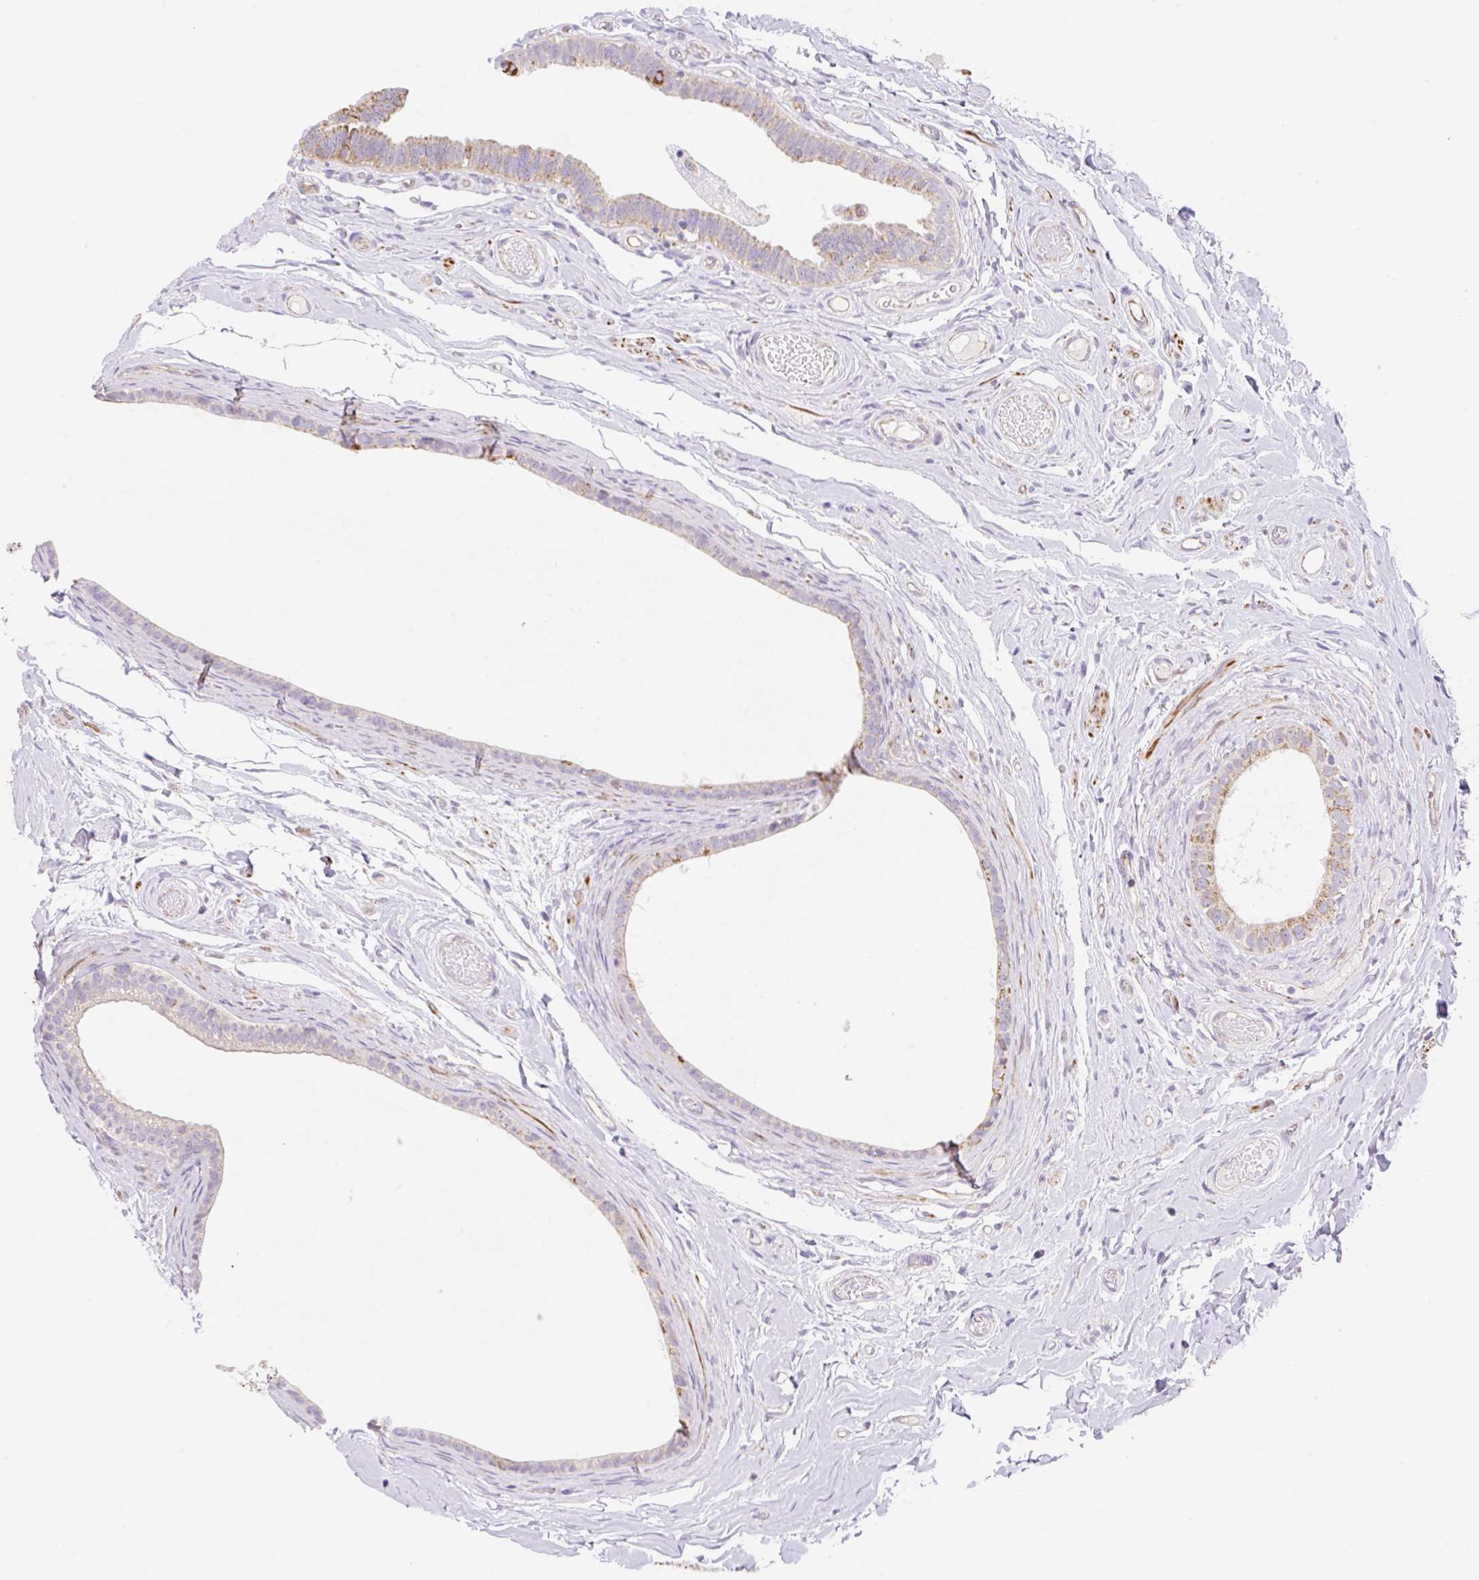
{"staining": {"intensity": "moderate", "quantity": "<25%", "location": "cytoplasmic/membranous"}, "tissue": "epididymis", "cell_type": "Glandular cells", "image_type": "normal", "snomed": [{"axis": "morphology", "description": "Normal tissue, NOS"}, {"axis": "morphology", "description": "Carcinoma, Embryonal, NOS"}, {"axis": "topography", "description": "Testis"}, {"axis": "topography", "description": "Epididymis"}], "caption": "Glandular cells demonstrate low levels of moderate cytoplasmic/membranous expression in approximately <25% of cells in unremarkable human epididymis. (IHC, brightfield microscopy, high magnification).", "gene": "ESAM", "patient": {"sex": "male", "age": 36}}